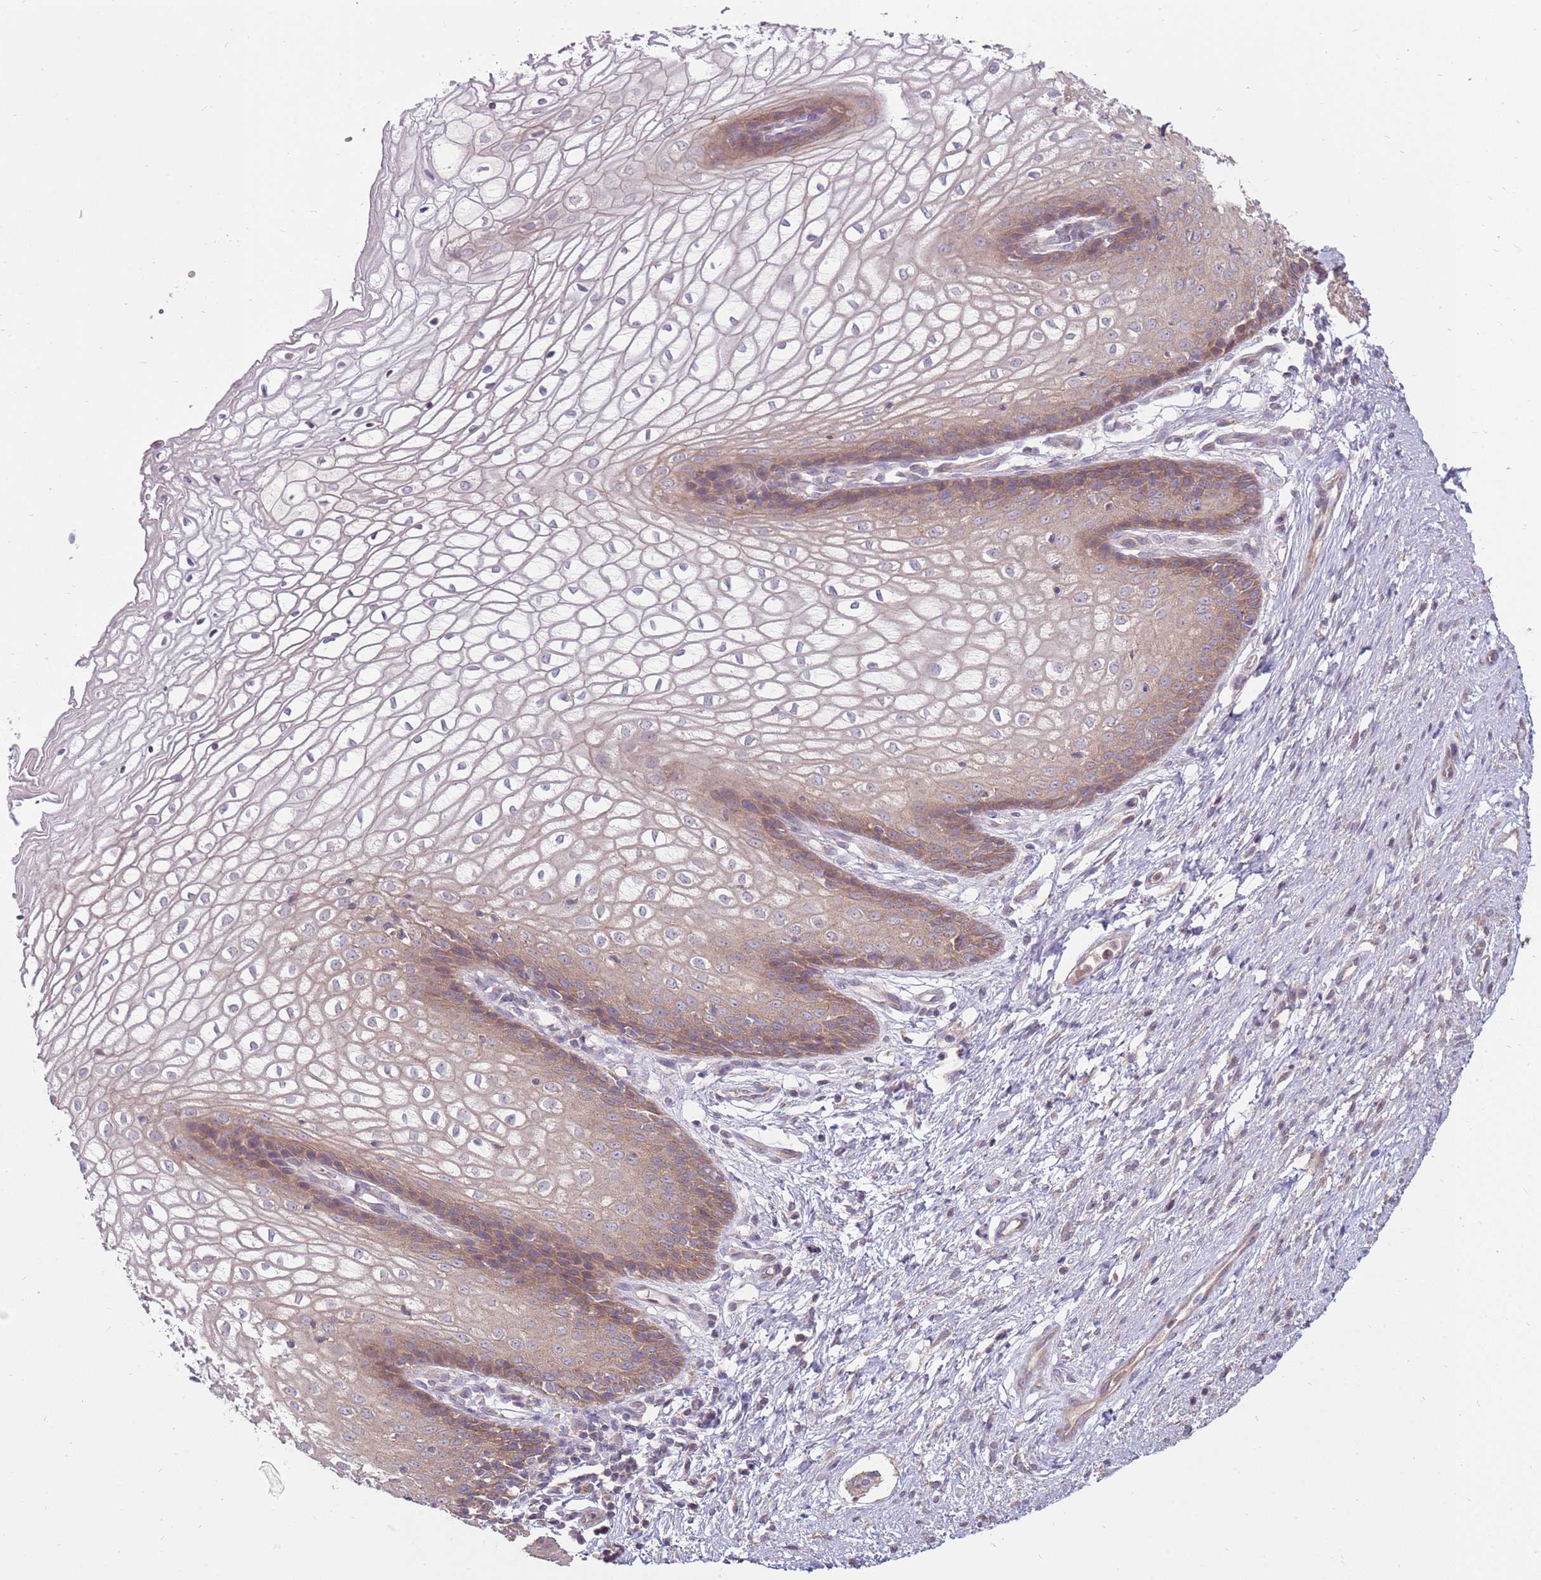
{"staining": {"intensity": "moderate", "quantity": "25%-75%", "location": "cytoplasmic/membranous"}, "tissue": "vagina", "cell_type": "Squamous epithelial cells", "image_type": "normal", "snomed": [{"axis": "morphology", "description": "Normal tissue, NOS"}, {"axis": "topography", "description": "Vagina"}], "caption": "Moderate cytoplasmic/membranous staining for a protein is appreciated in approximately 25%-75% of squamous epithelial cells of benign vagina using immunohistochemistry (IHC).", "gene": "SPATA31D1", "patient": {"sex": "female", "age": 34}}